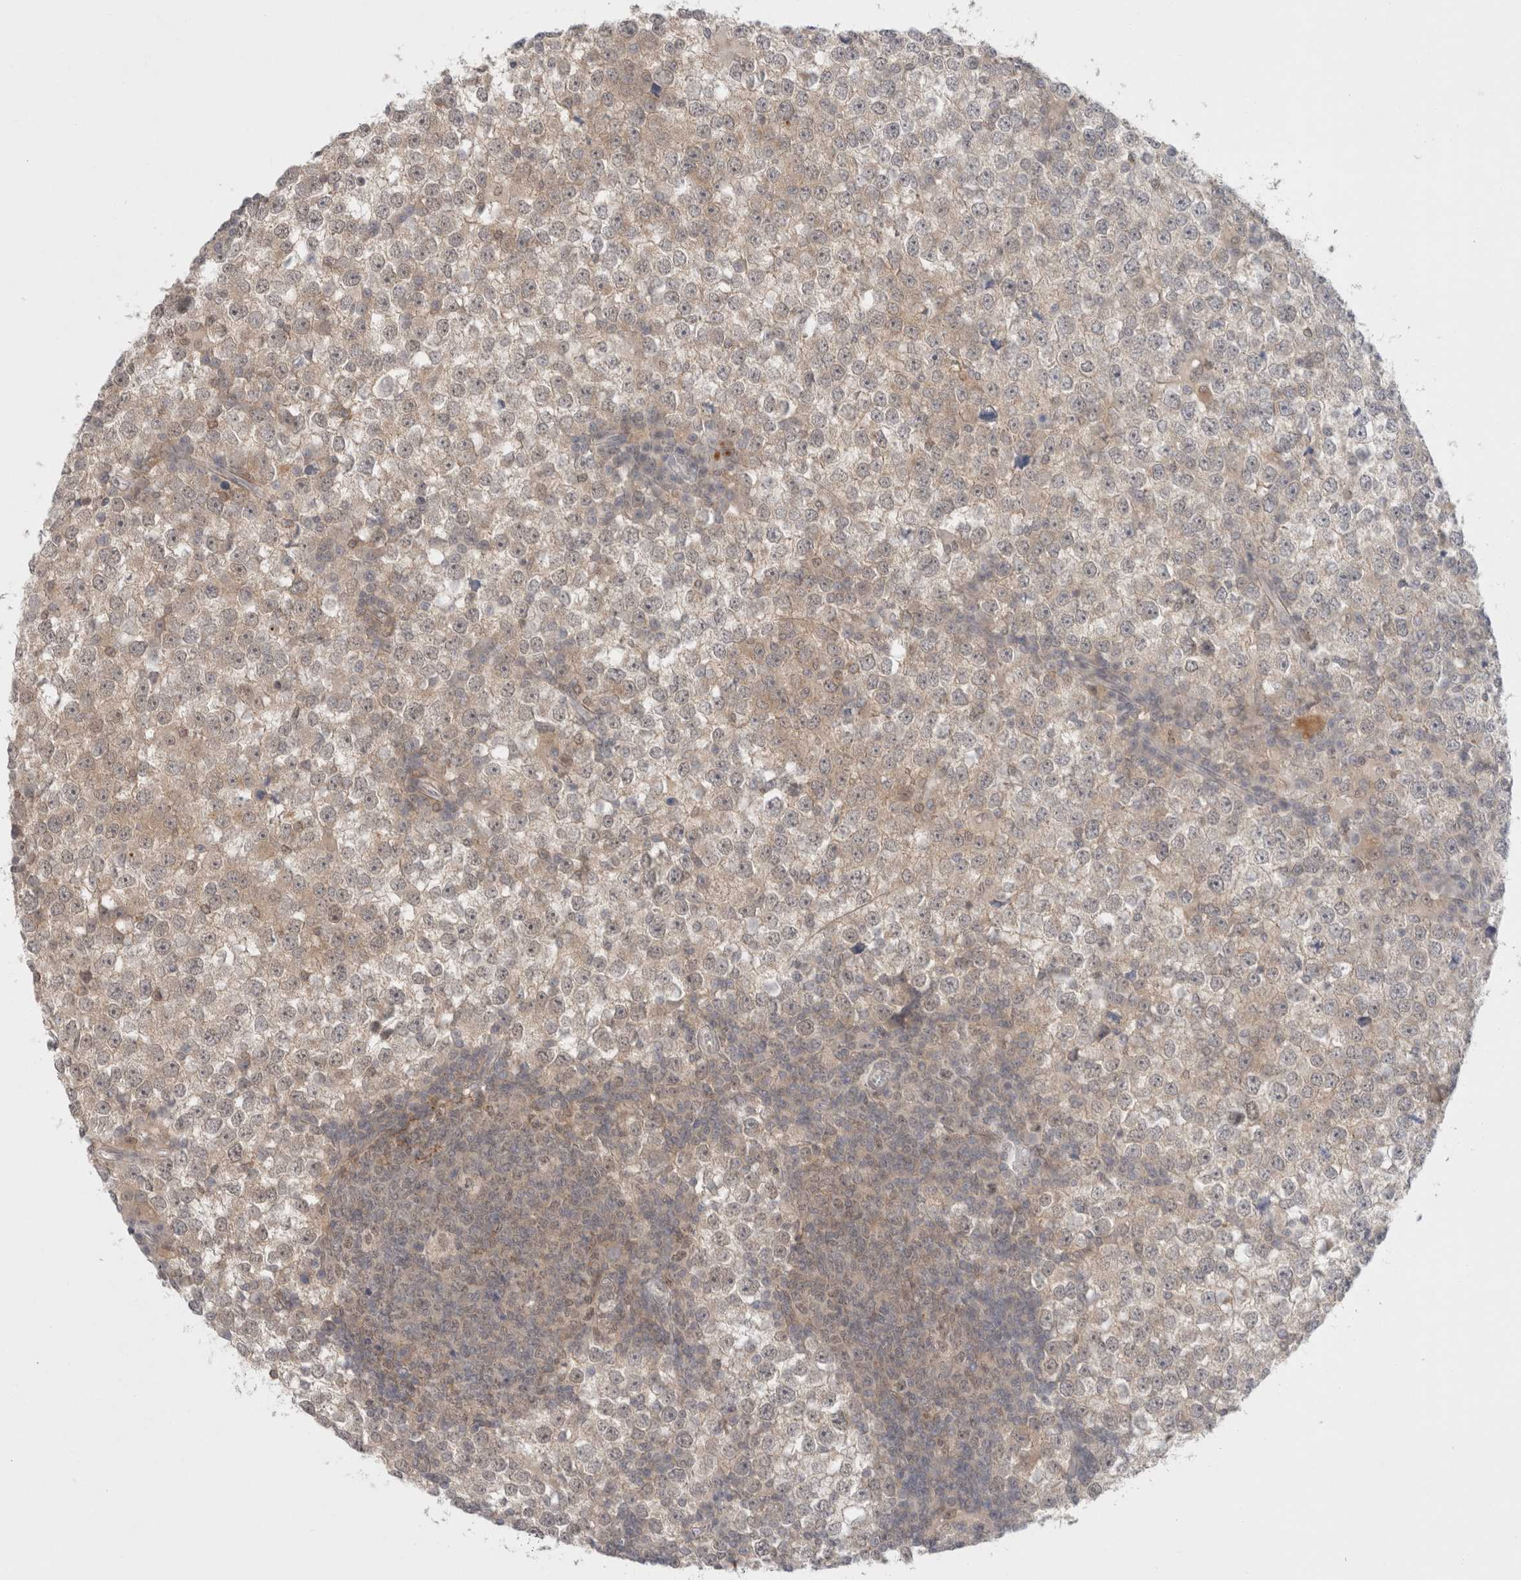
{"staining": {"intensity": "negative", "quantity": "none", "location": "none"}, "tissue": "testis cancer", "cell_type": "Tumor cells", "image_type": "cancer", "snomed": [{"axis": "morphology", "description": "Seminoma, NOS"}, {"axis": "topography", "description": "Testis"}], "caption": "This is a micrograph of immunohistochemistry (IHC) staining of testis seminoma, which shows no staining in tumor cells.", "gene": "FBXO42", "patient": {"sex": "male", "age": 65}}